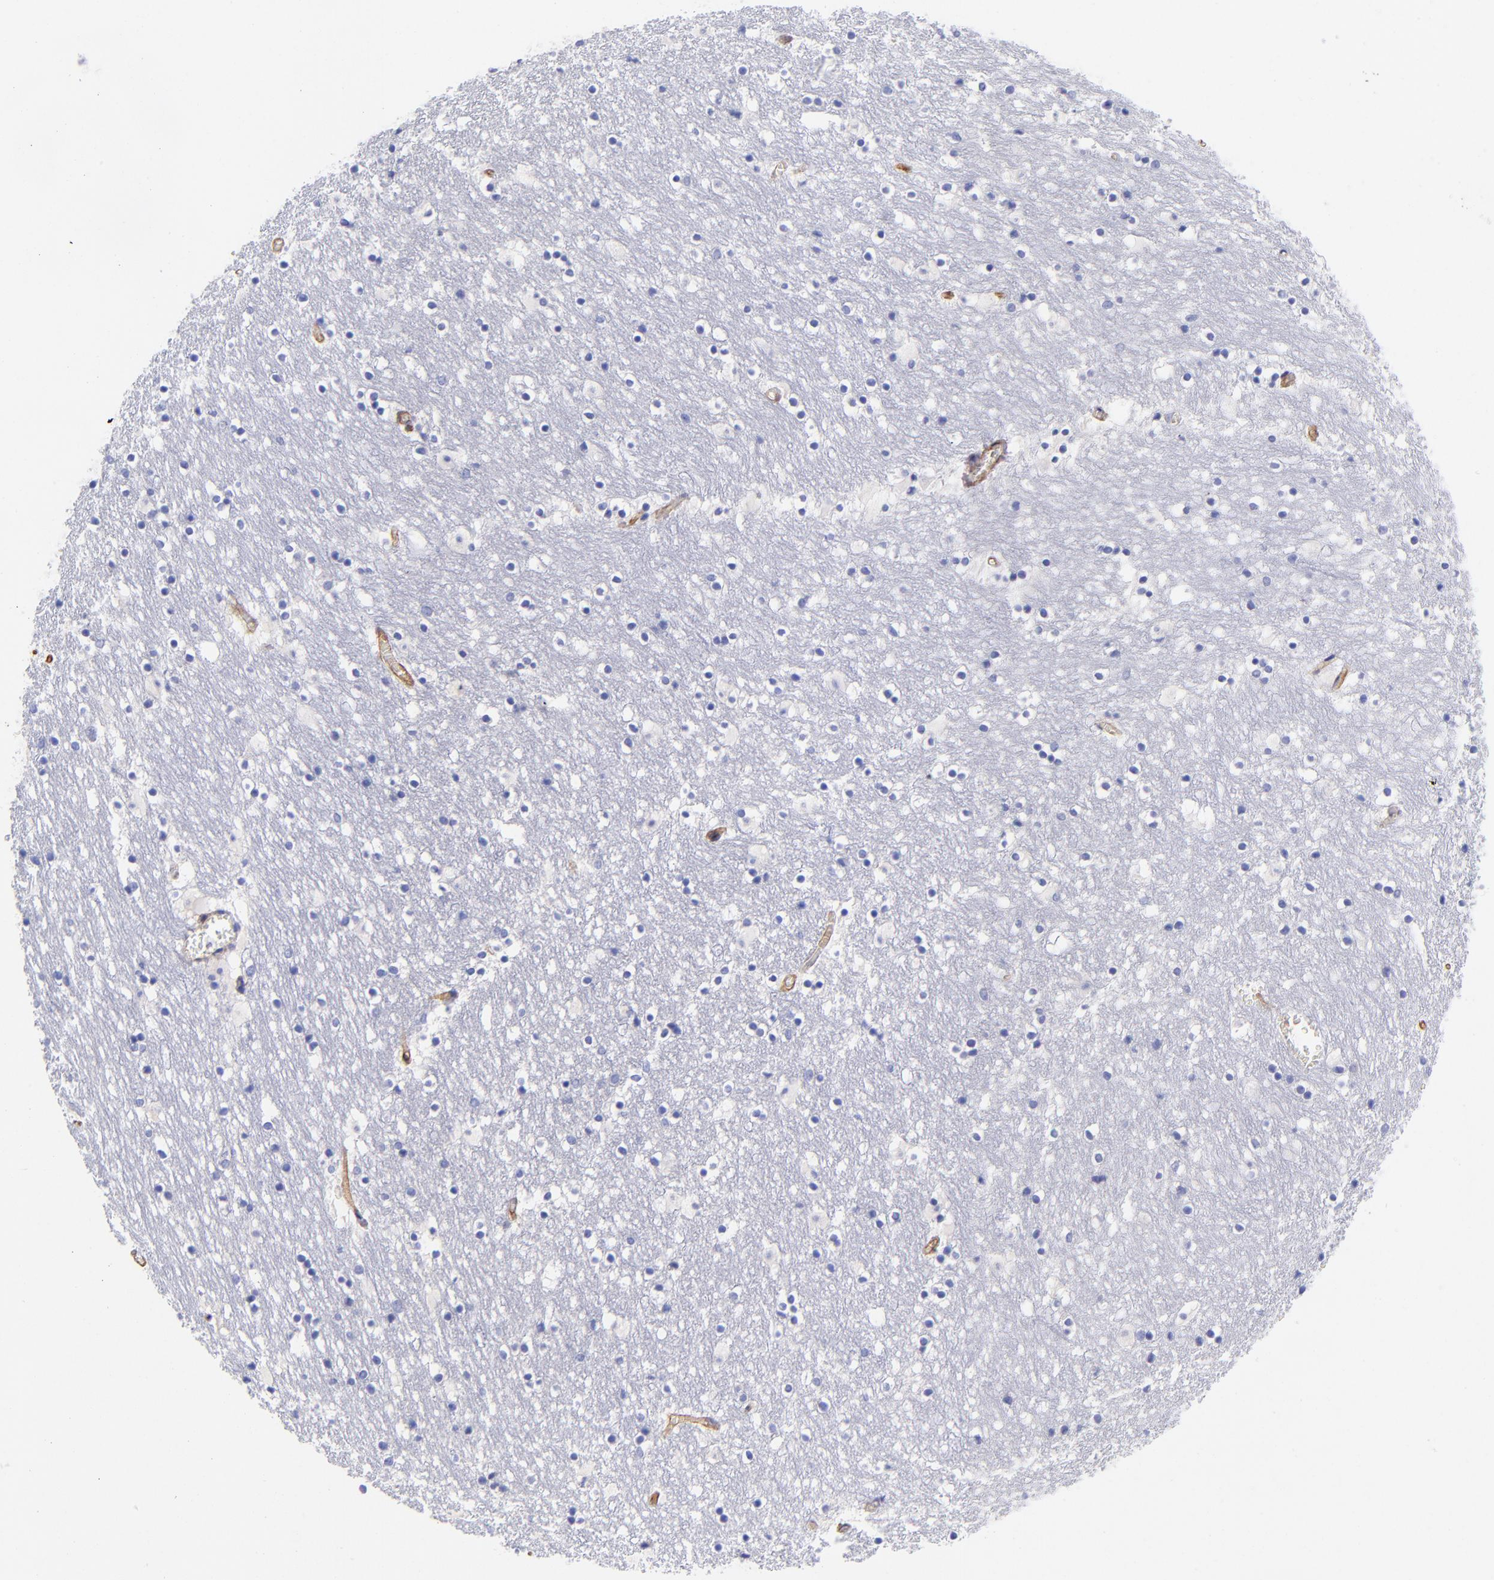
{"staining": {"intensity": "negative", "quantity": "none", "location": "none"}, "tissue": "caudate", "cell_type": "Glial cells", "image_type": "normal", "snomed": [{"axis": "morphology", "description": "Normal tissue, NOS"}, {"axis": "topography", "description": "Lateral ventricle wall"}], "caption": "An IHC histopathology image of normal caudate is shown. There is no staining in glial cells of caudate.", "gene": "PPFIBP1", "patient": {"sex": "male", "age": 45}}